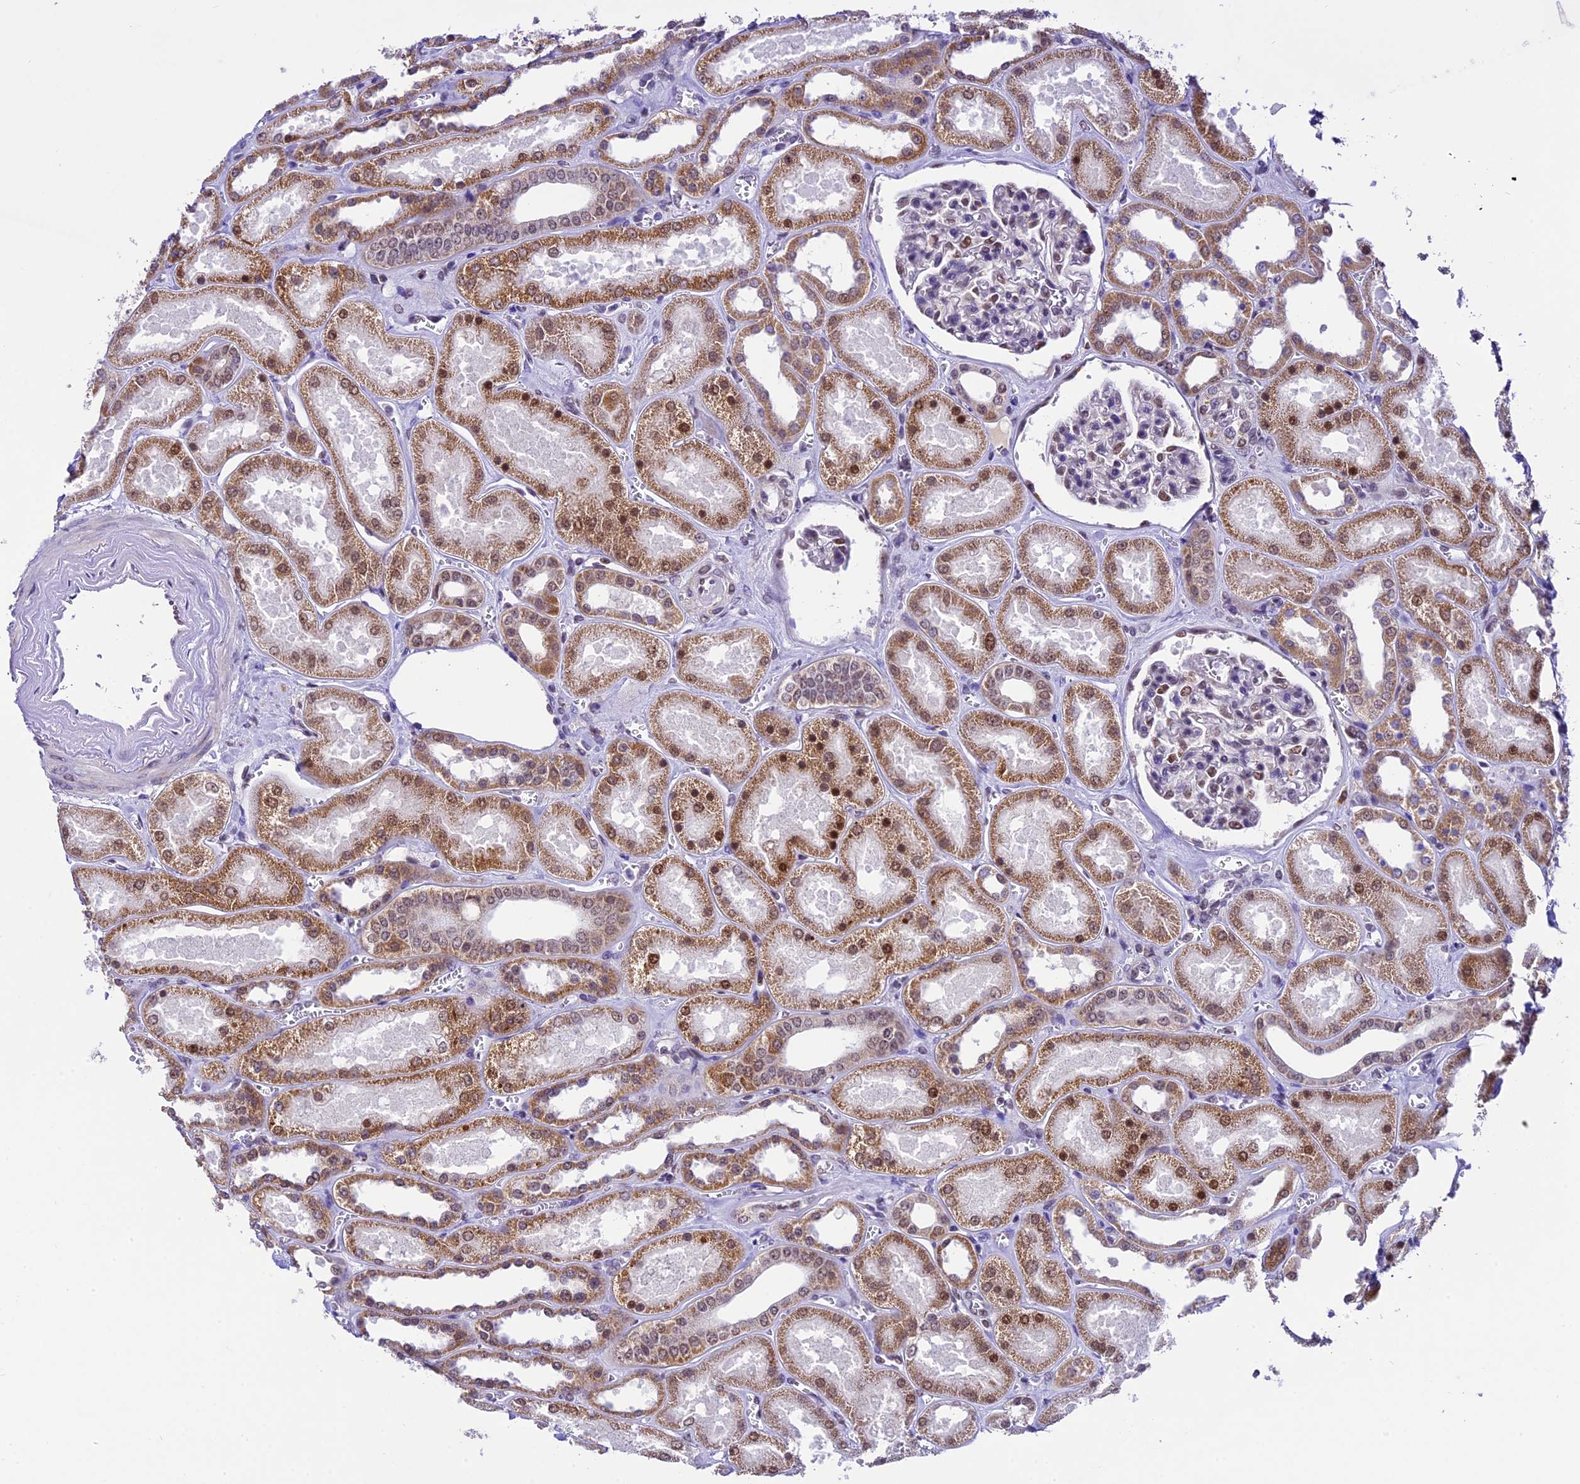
{"staining": {"intensity": "moderate", "quantity": "<25%", "location": "nuclear"}, "tissue": "kidney", "cell_type": "Cells in glomeruli", "image_type": "normal", "snomed": [{"axis": "morphology", "description": "Normal tissue, NOS"}, {"axis": "morphology", "description": "Adenocarcinoma, NOS"}, {"axis": "topography", "description": "Kidney"}], "caption": "Human kidney stained for a protein (brown) displays moderate nuclear positive staining in approximately <25% of cells in glomeruli.", "gene": "CARS2", "patient": {"sex": "female", "age": 68}}